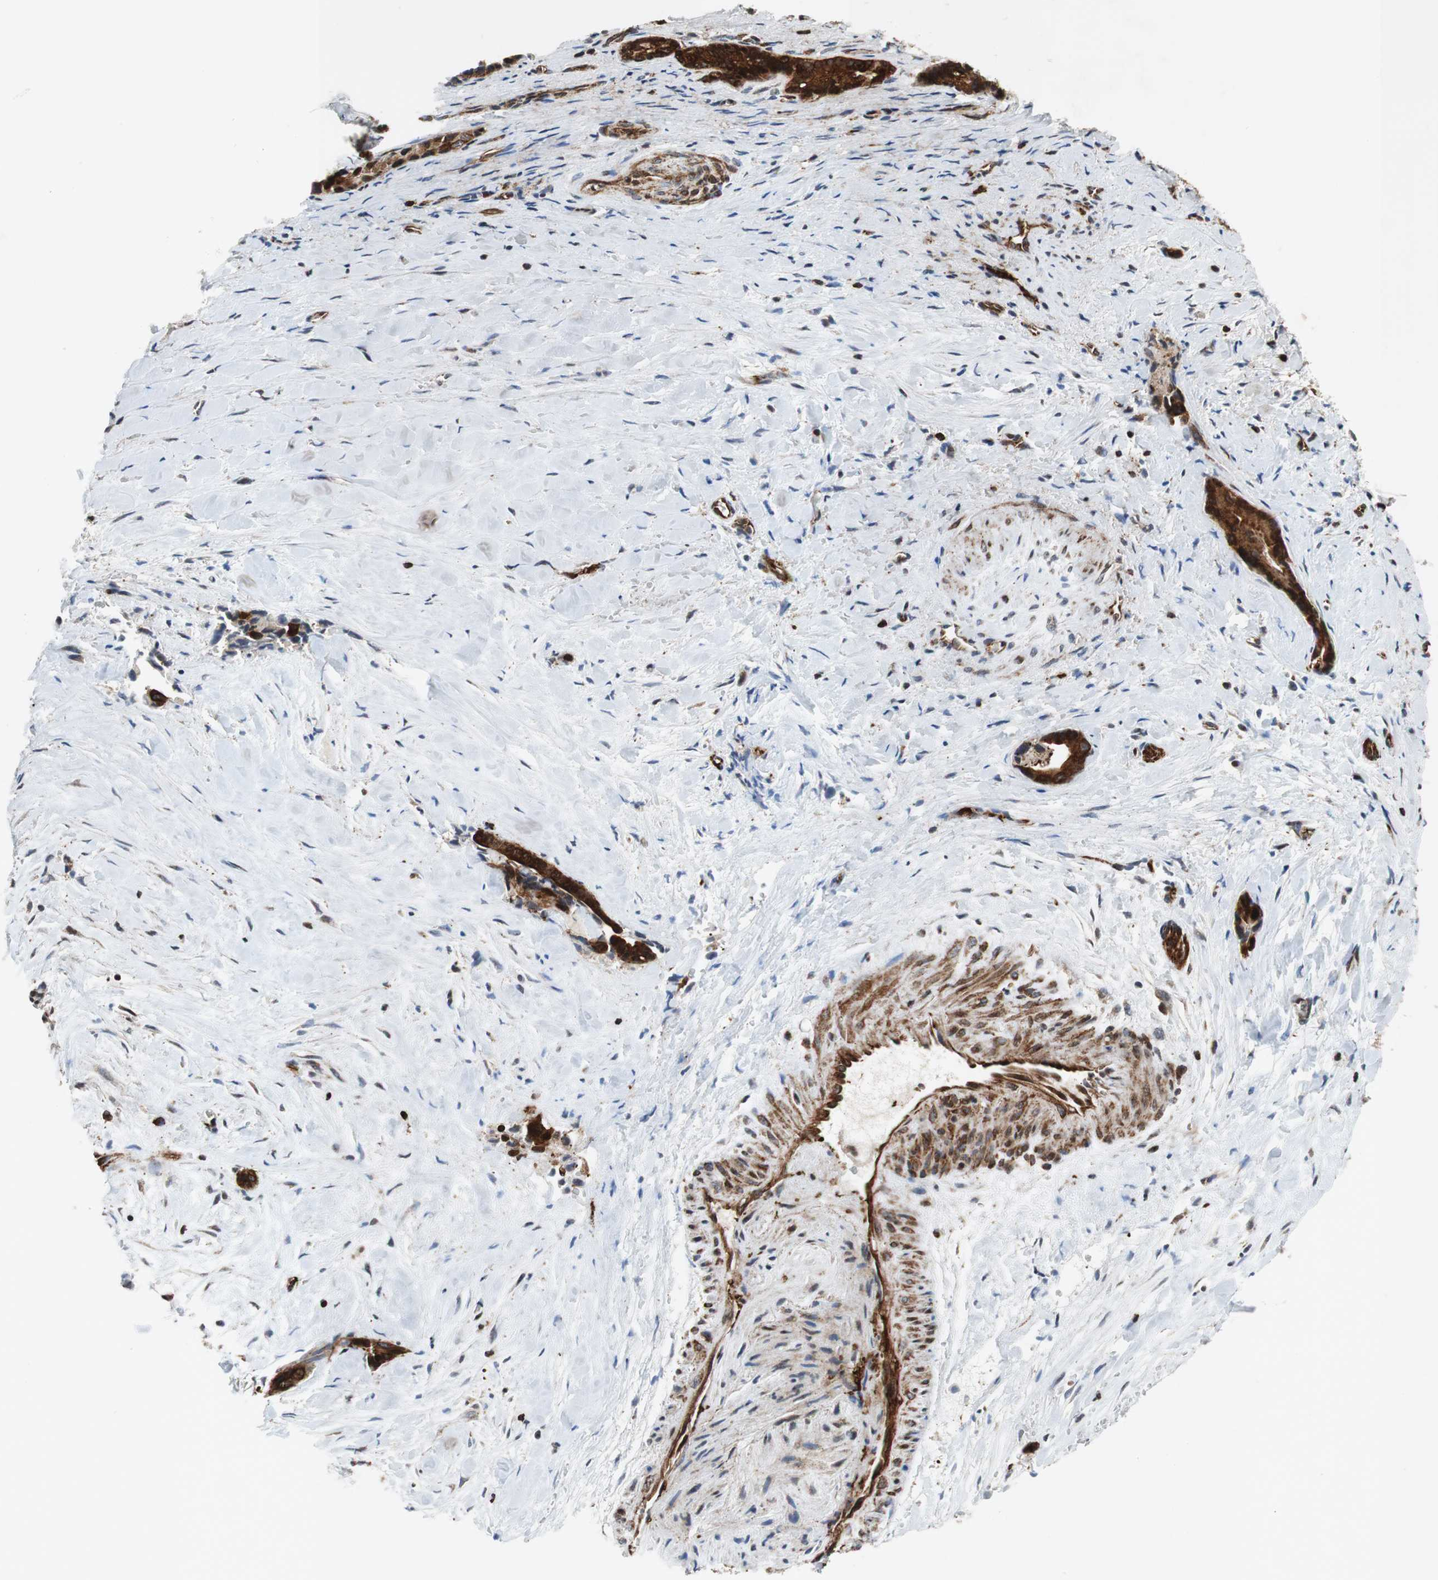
{"staining": {"intensity": "strong", "quantity": ">75%", "location": "cytoplasmic/membranous"}, "tissue": "liver cancer", "cell_type": "Tumor cells", "image_type": "cancer", "snomed": [{"axis": "morphology", "description": "Cholangiocarcinoma"}, {"axis": "topography", "description": "Liver"}], "caption": "This photomicrograph reveals immunohistochemistry (IHC) staining of liver cholangiocarcinoma, with high strong cytoplasmic/membranous positivity in about >75% of tumor cells.", "gene": "TUBA4A", "patient": {"sex": "female", "age": 55}}